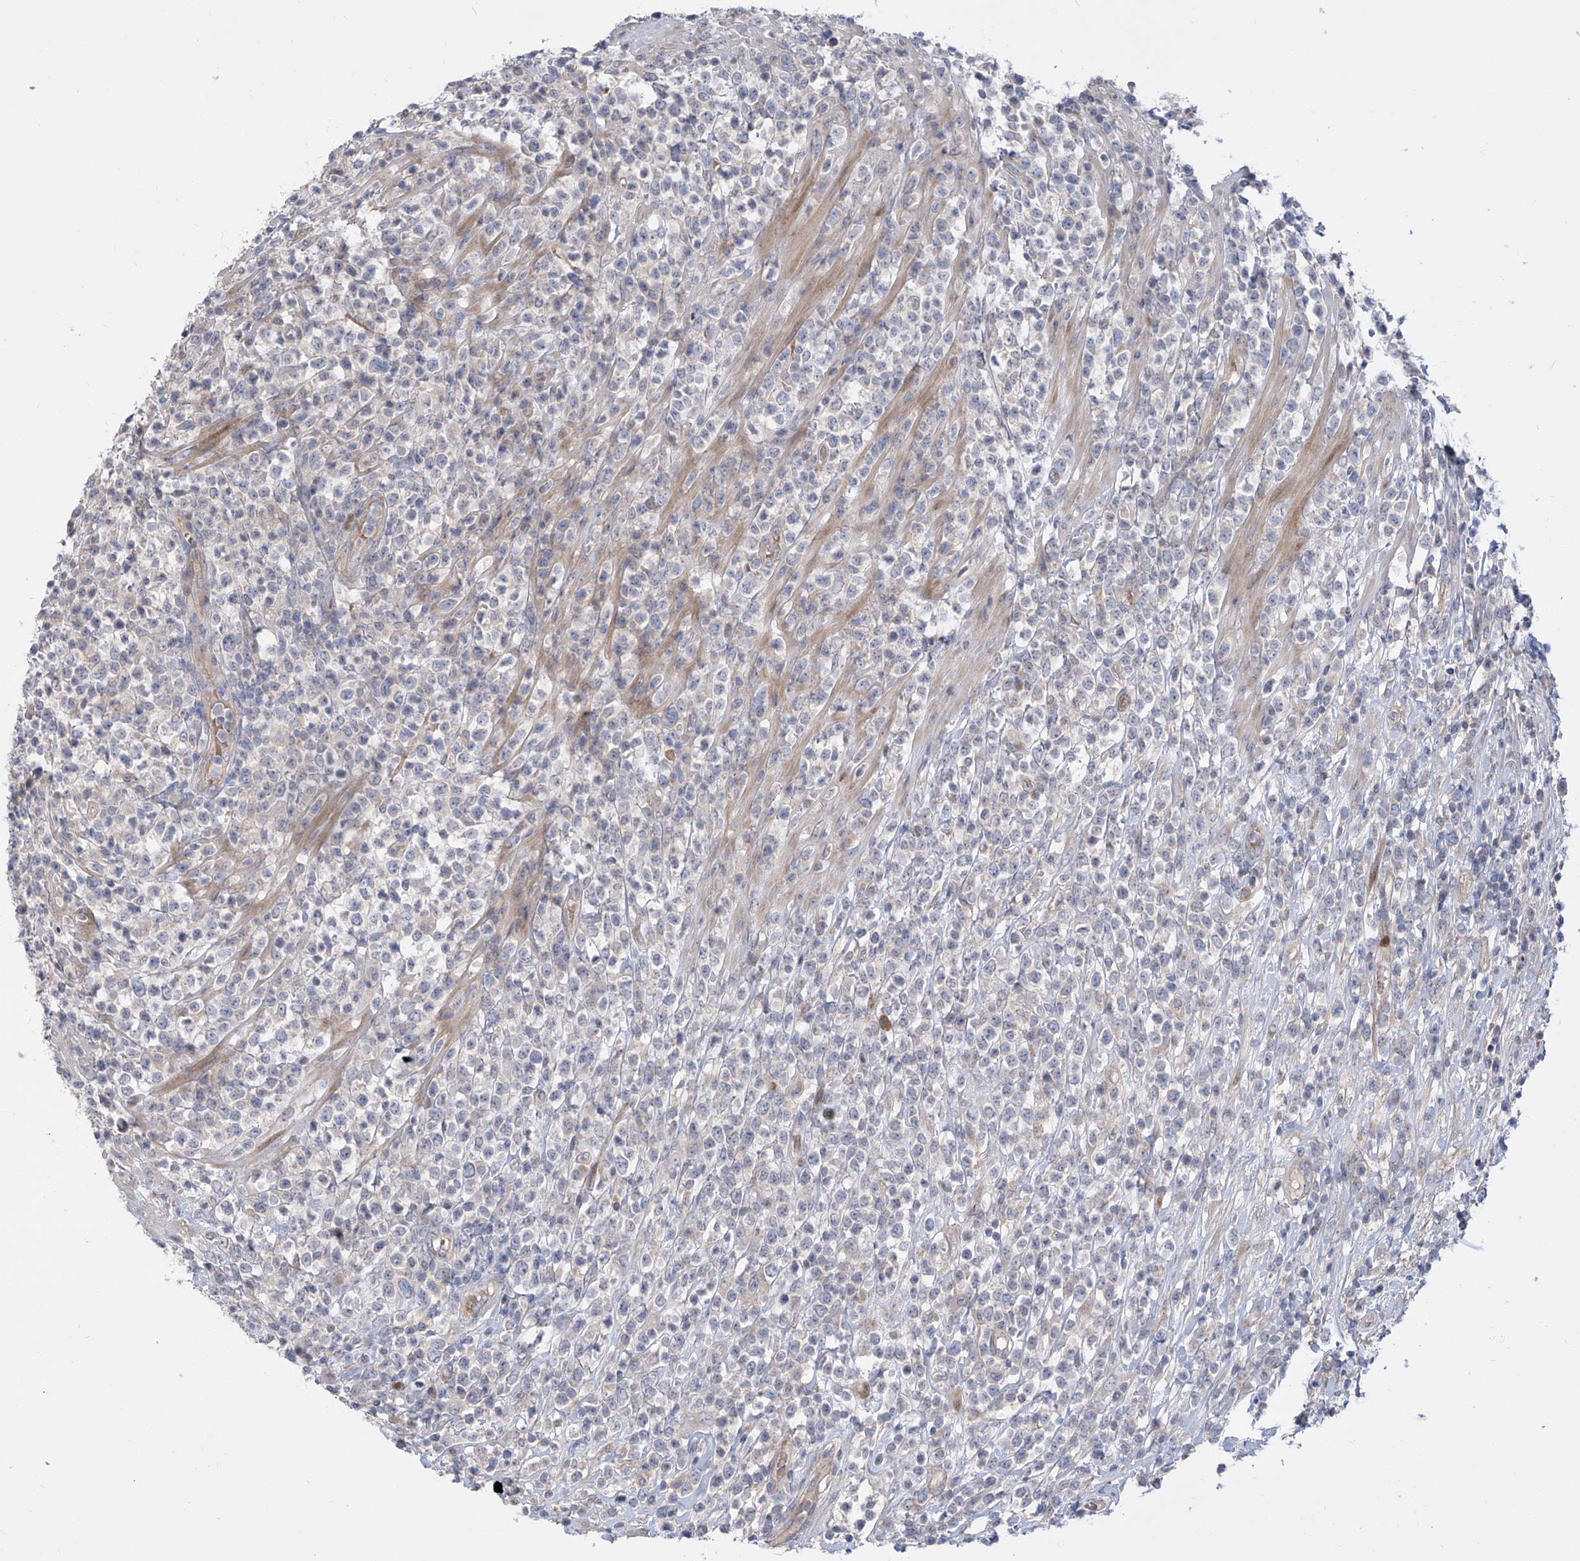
{"staining": {"intensity": "negative", "quantity": "none", "location": "none"}, "tissue": "lymphoma", "cell_type": "Tumor cells", "image_type": "cancer", "snomed": [{"axis": "morphology", "description": "Malignant lymphoma, non-Hodgkin's type, High grade"}, {"axis": "topography", "description": "Colon"}], "caption": "There is no significant staining in tumor cells of lymphoma.", "gene": "LRRC1", "patient": {"sex": "female", "age": 53}}